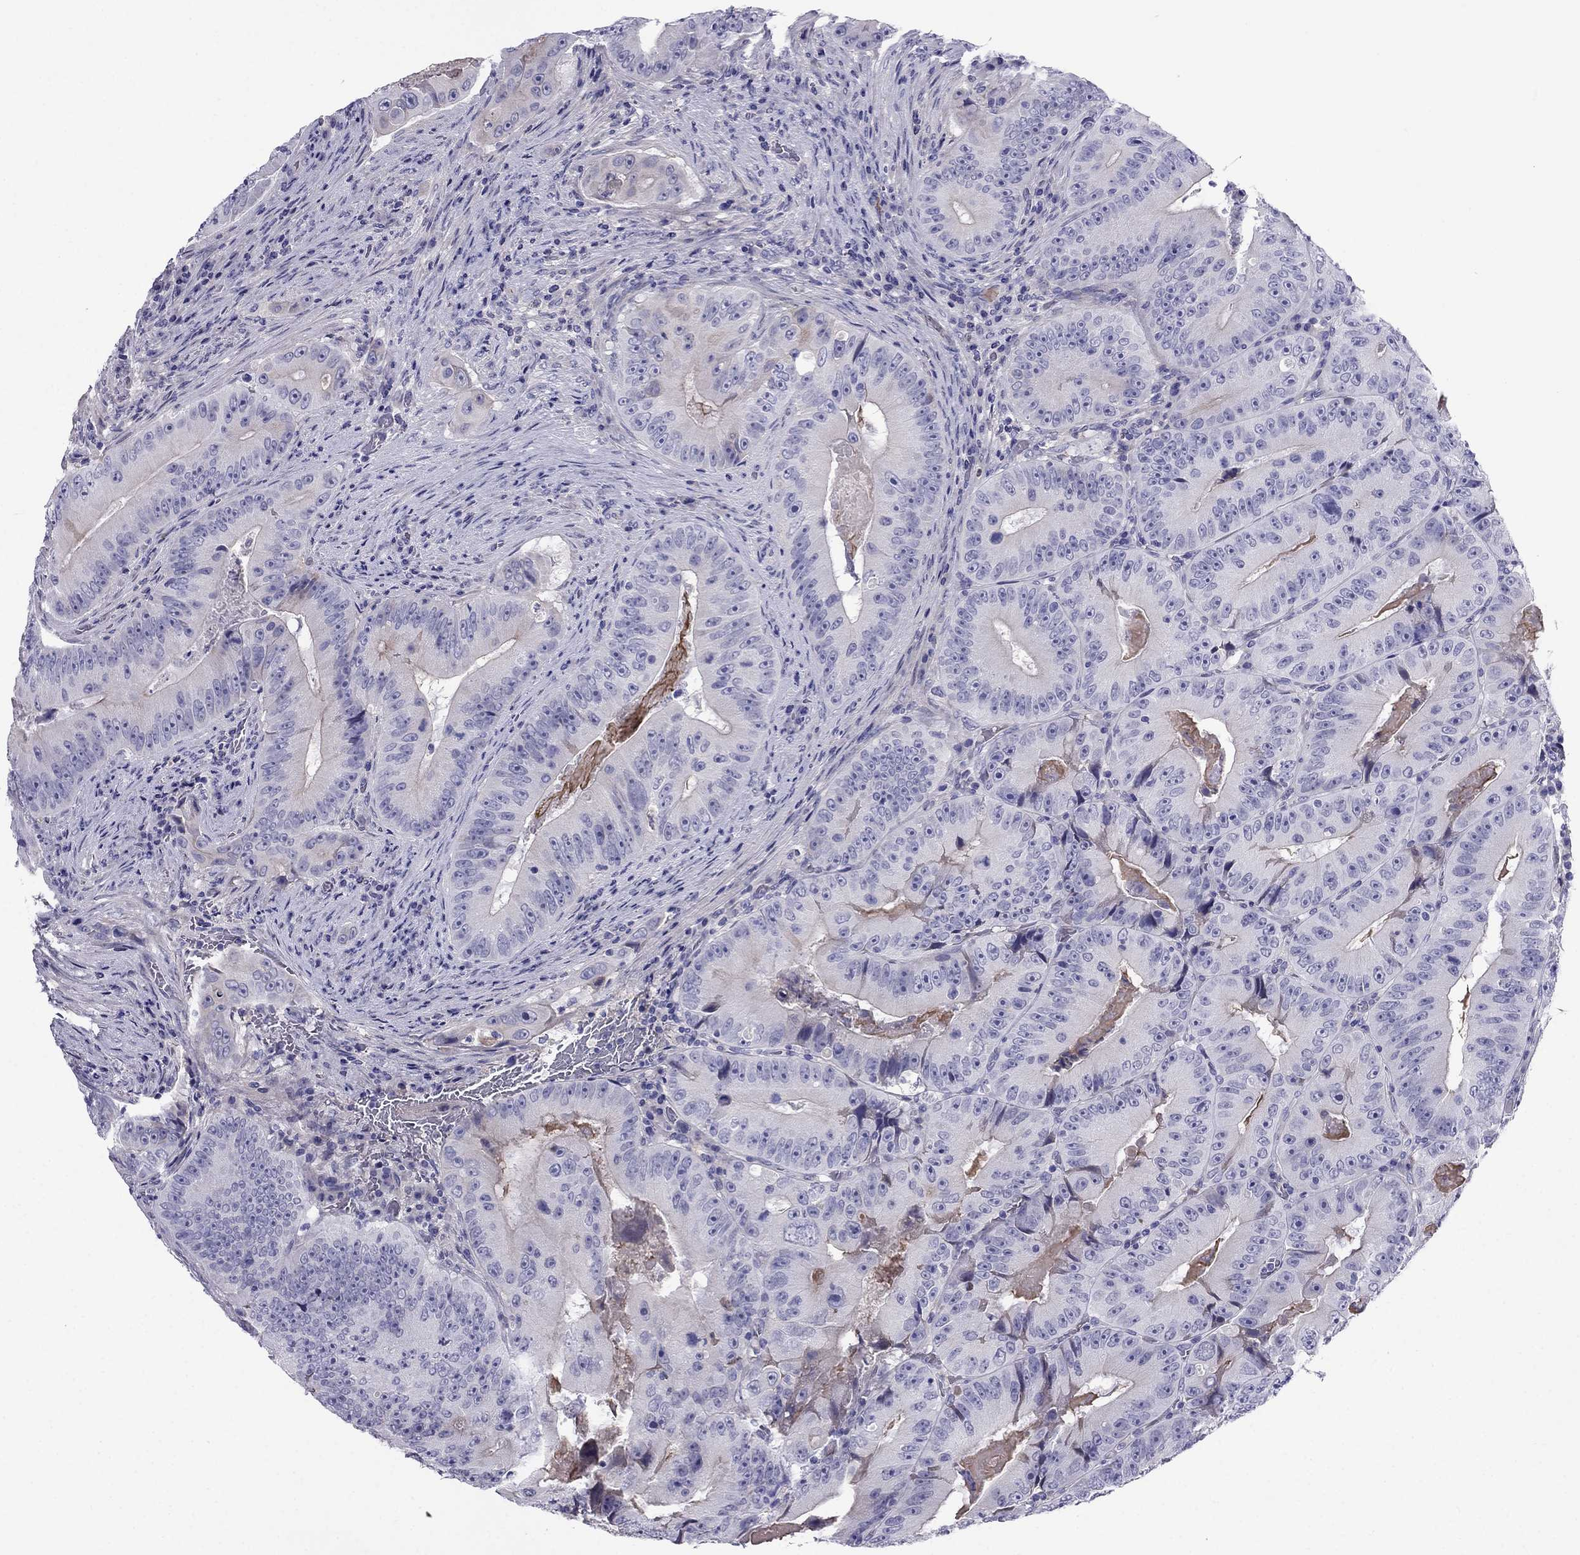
{"staining": {"intensity": "negative", "quantity": "none", "location": "none"}, "tissue": "colorectal cancer", "cell_type": "Tumor cells", "image_type": "cancer", "snomed": [{"axis": "morphology", "description": "Adenocarcinoma, NOS"}, {"axis": "topography", "description": "Colon"}], "caption": "Tumor cells are negative for protein expression in human adenocarcinoma (colorectal).", "gene": "TBC1D21", "patient": {"sex": "female", "age": 86}}